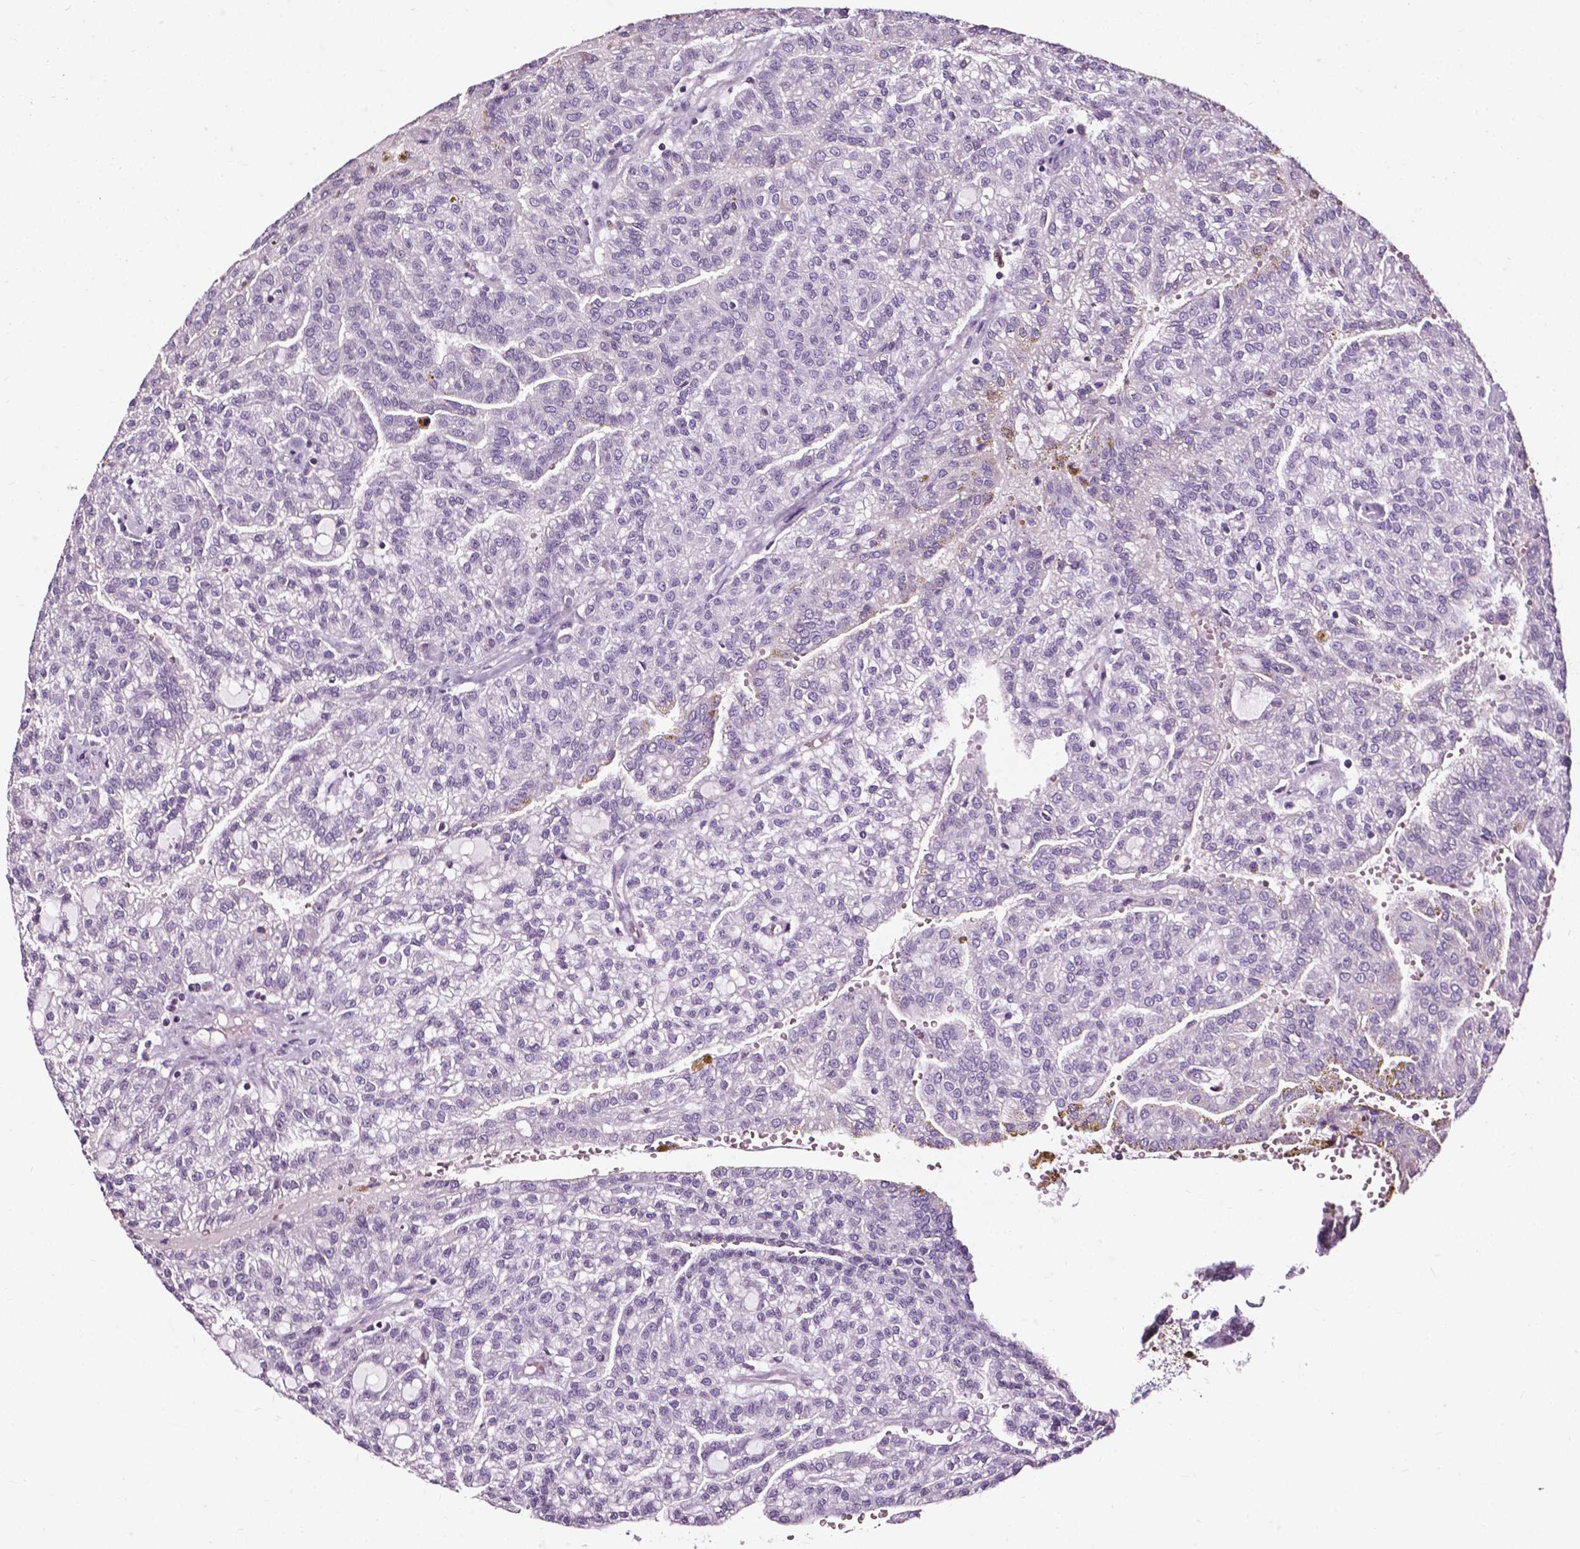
{"staining": {"intensity": "negative", "quantity": "none", "location": "none"}, "tissue": "renal cancer", "cell_type": "Tumor cells", "image_type": "cancer", "snomed": [{"axis": "morphology", "description": "Adenocarcinoma, NOS"}, {"axis": "topography", "description": "Kidney"}], "caption": "The image demonstrates no staining of tumor cells in renal adenocarcinoma.", "gene": "AKR1B10", "patient": {"sex": "male", "age": 63}}